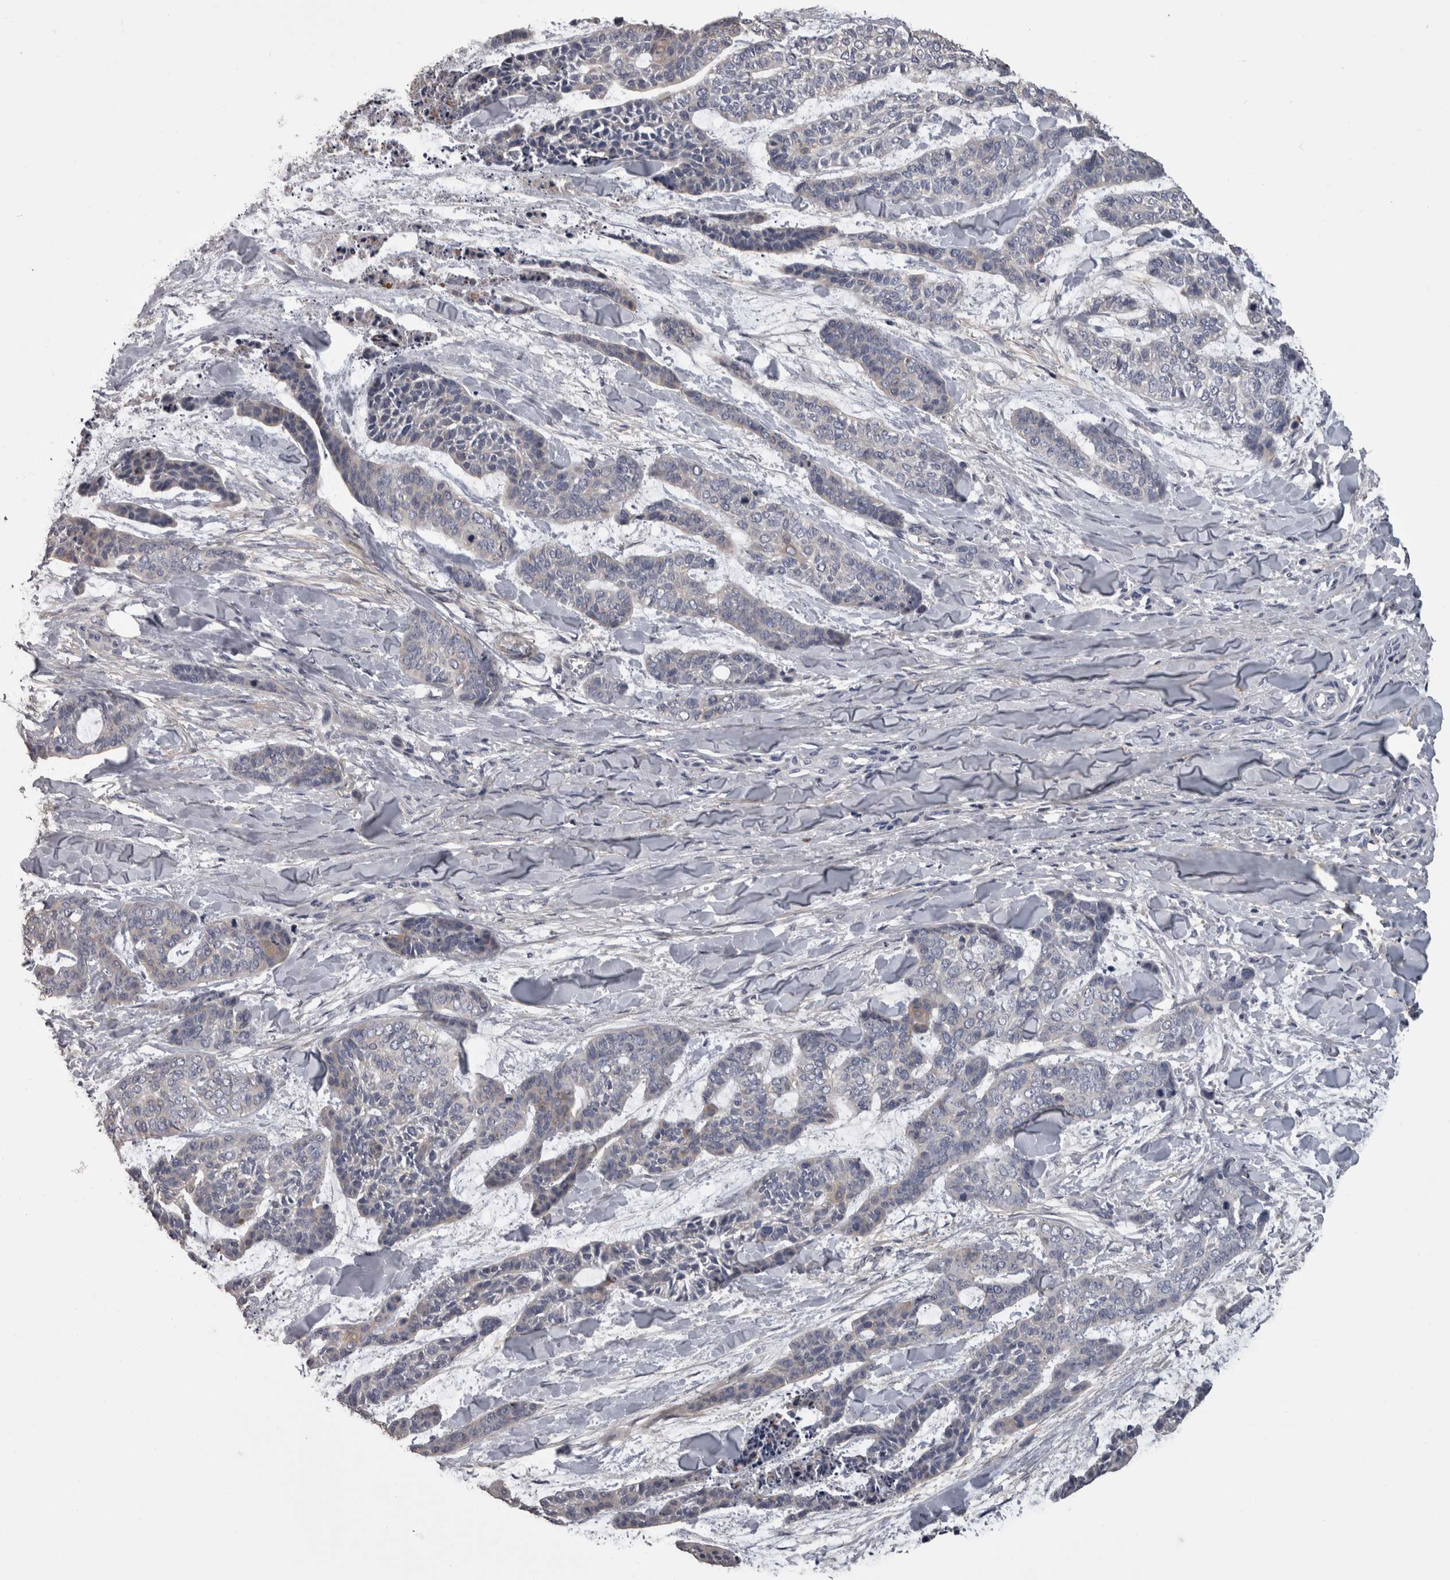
{"staining": {"intensity": "negative", "quantity": "none", "location": "none"}, "tissue": "skin cancer", "cell_type": "Tumor cells", "image_type": "cancer", "snomed": [{"axis": "morphology", "description": "Basal cell carcinoma"}, {"axis": "topography", "description": "Skin"}], "caption": "High magnification brightfield microscopy of skin basal cell carcinoma stained with DAB (brown) and counterstained with hematoxylin (blue): tumor cells show no significant expression.", "gene": "EFEMP2", "patient": {"sex": "female", "age": 64}}